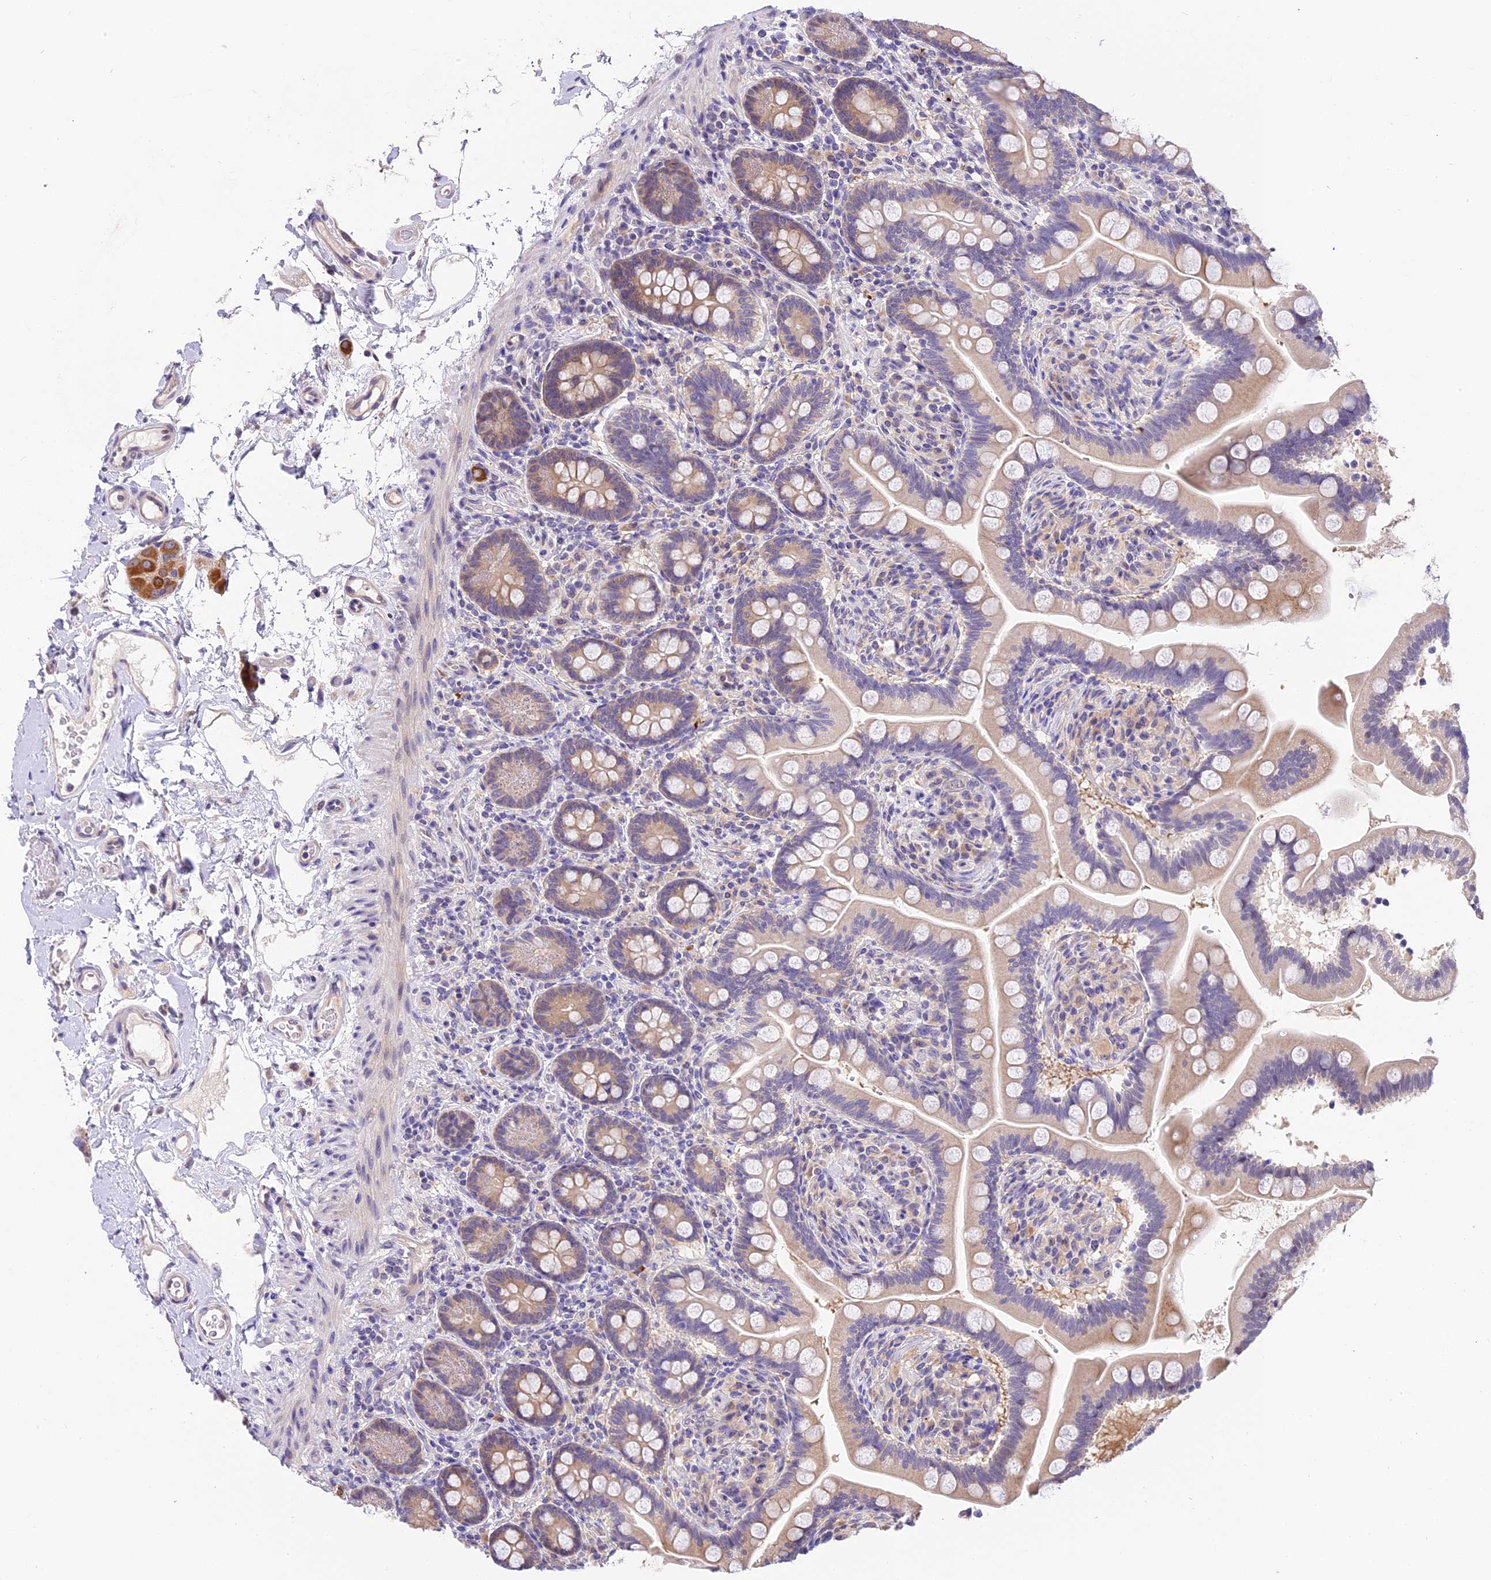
{"staining": {"intensity": "weak", "quantity": "25%-75%", "location": "cytoplasmic/membranous"}, "tissue": "small intestine", "cell_type": "Glandular cells", "image_type": "normal", "snomed": [{"axis": "morphology", "description": "Normal tissue, NOS"}, {"axis": "topography", "description": "Small intestine"}], "caption": "Protein expression analysis of benign small intestine demonstrates weak cytoplasmic/membranous staining in about 25%-75% of glandular cells.", "gene": "BSCL2", "patient": {"sex": "female", "age": 64}}